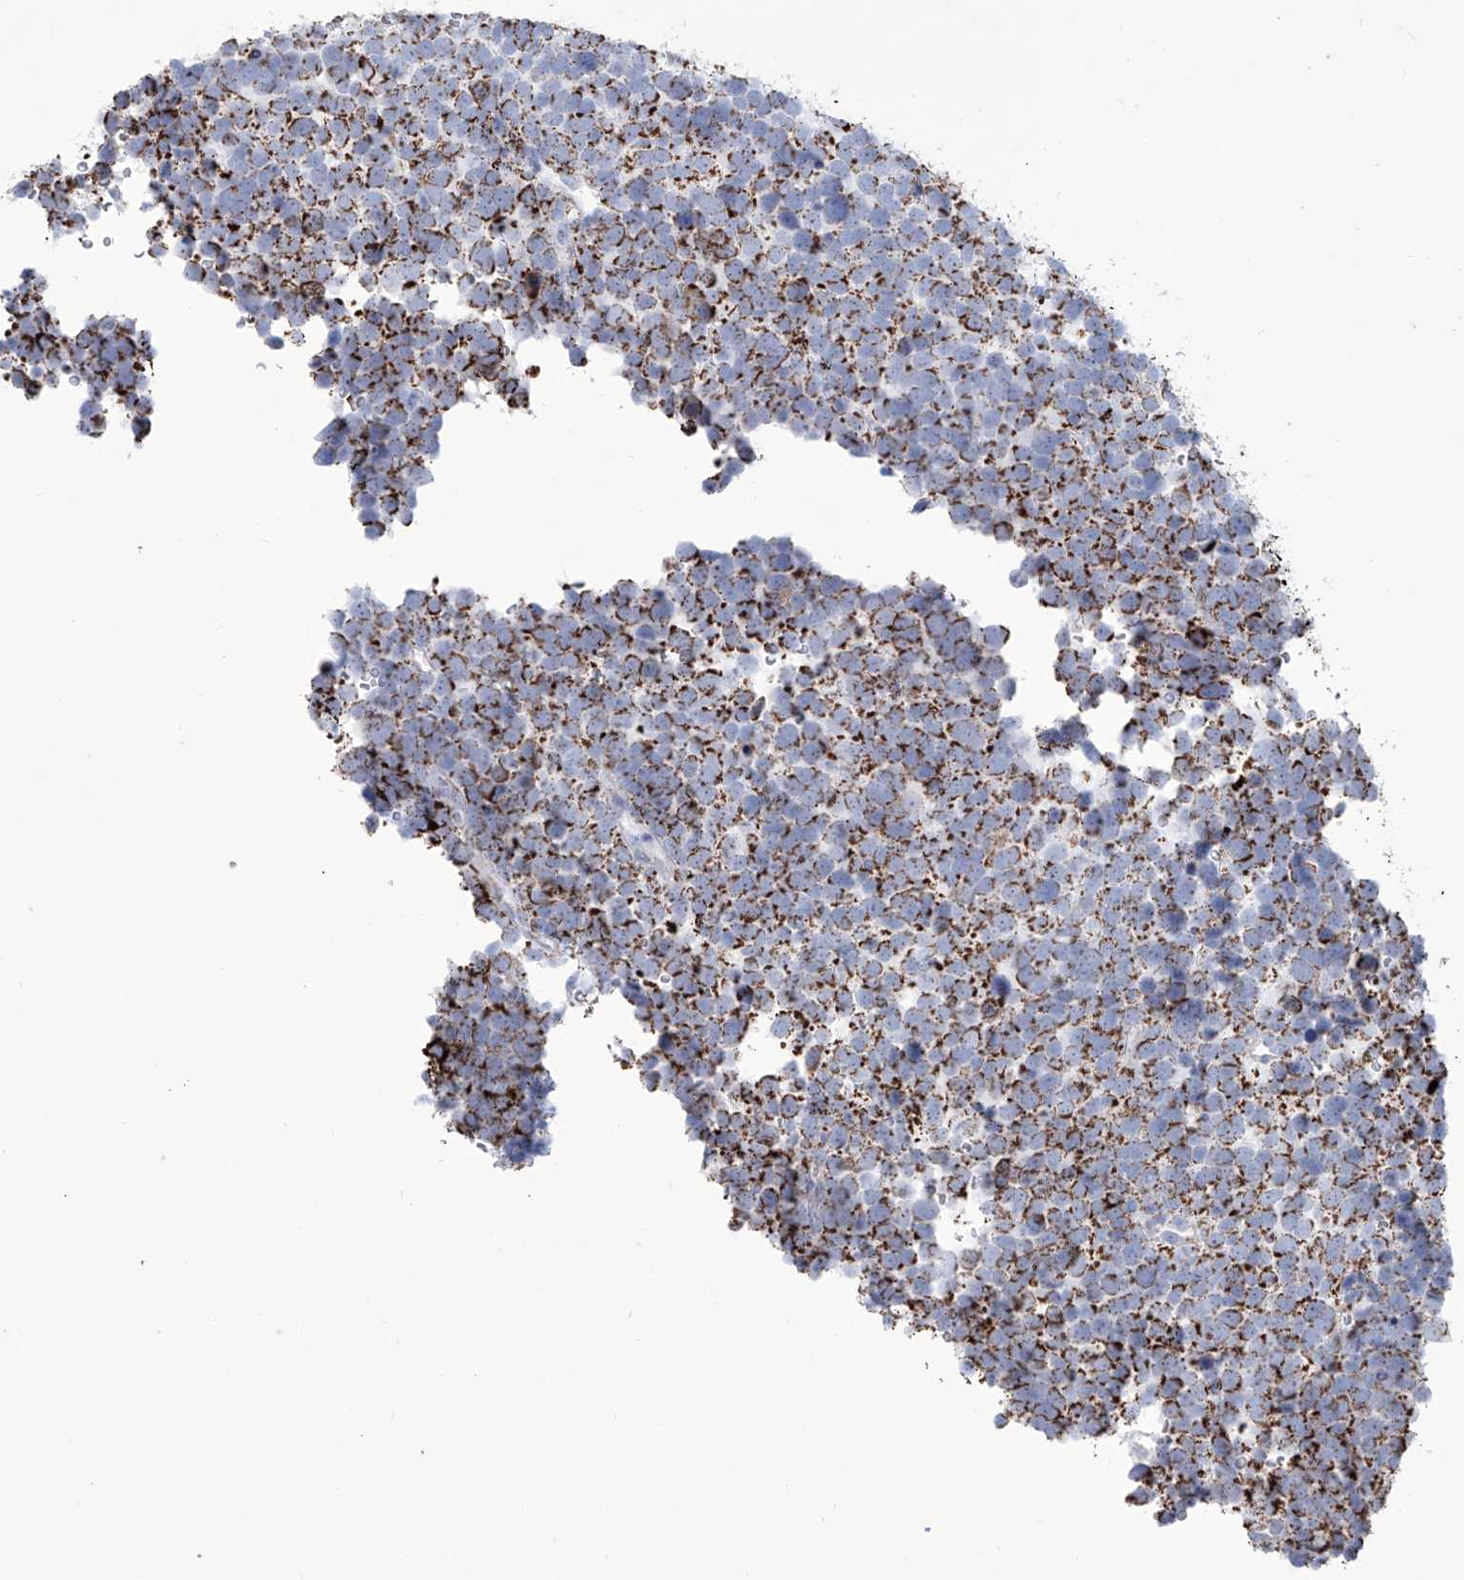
{"staining": {"intensity": "strong", "quantity": ">75%", "location": "cytoplasmic/membranous"}, "tissue": "urothelial cancer", "cell_type": "Tumor cells", "image_type": "cancer", "snomed": [{"axis": "morphology", "description": "Urothelial carcinoma, High grade"}, {"axis": "topography", "description": "Urinary bladder"}], "caption": "Tumor cells display high levels of strong cytoplasmic/membranous expression in about >75% of cells in human high-grade urothelial carcinoma.", "gene": "ALDH6A1", "patient": {"sex": "female", "age": 82}}